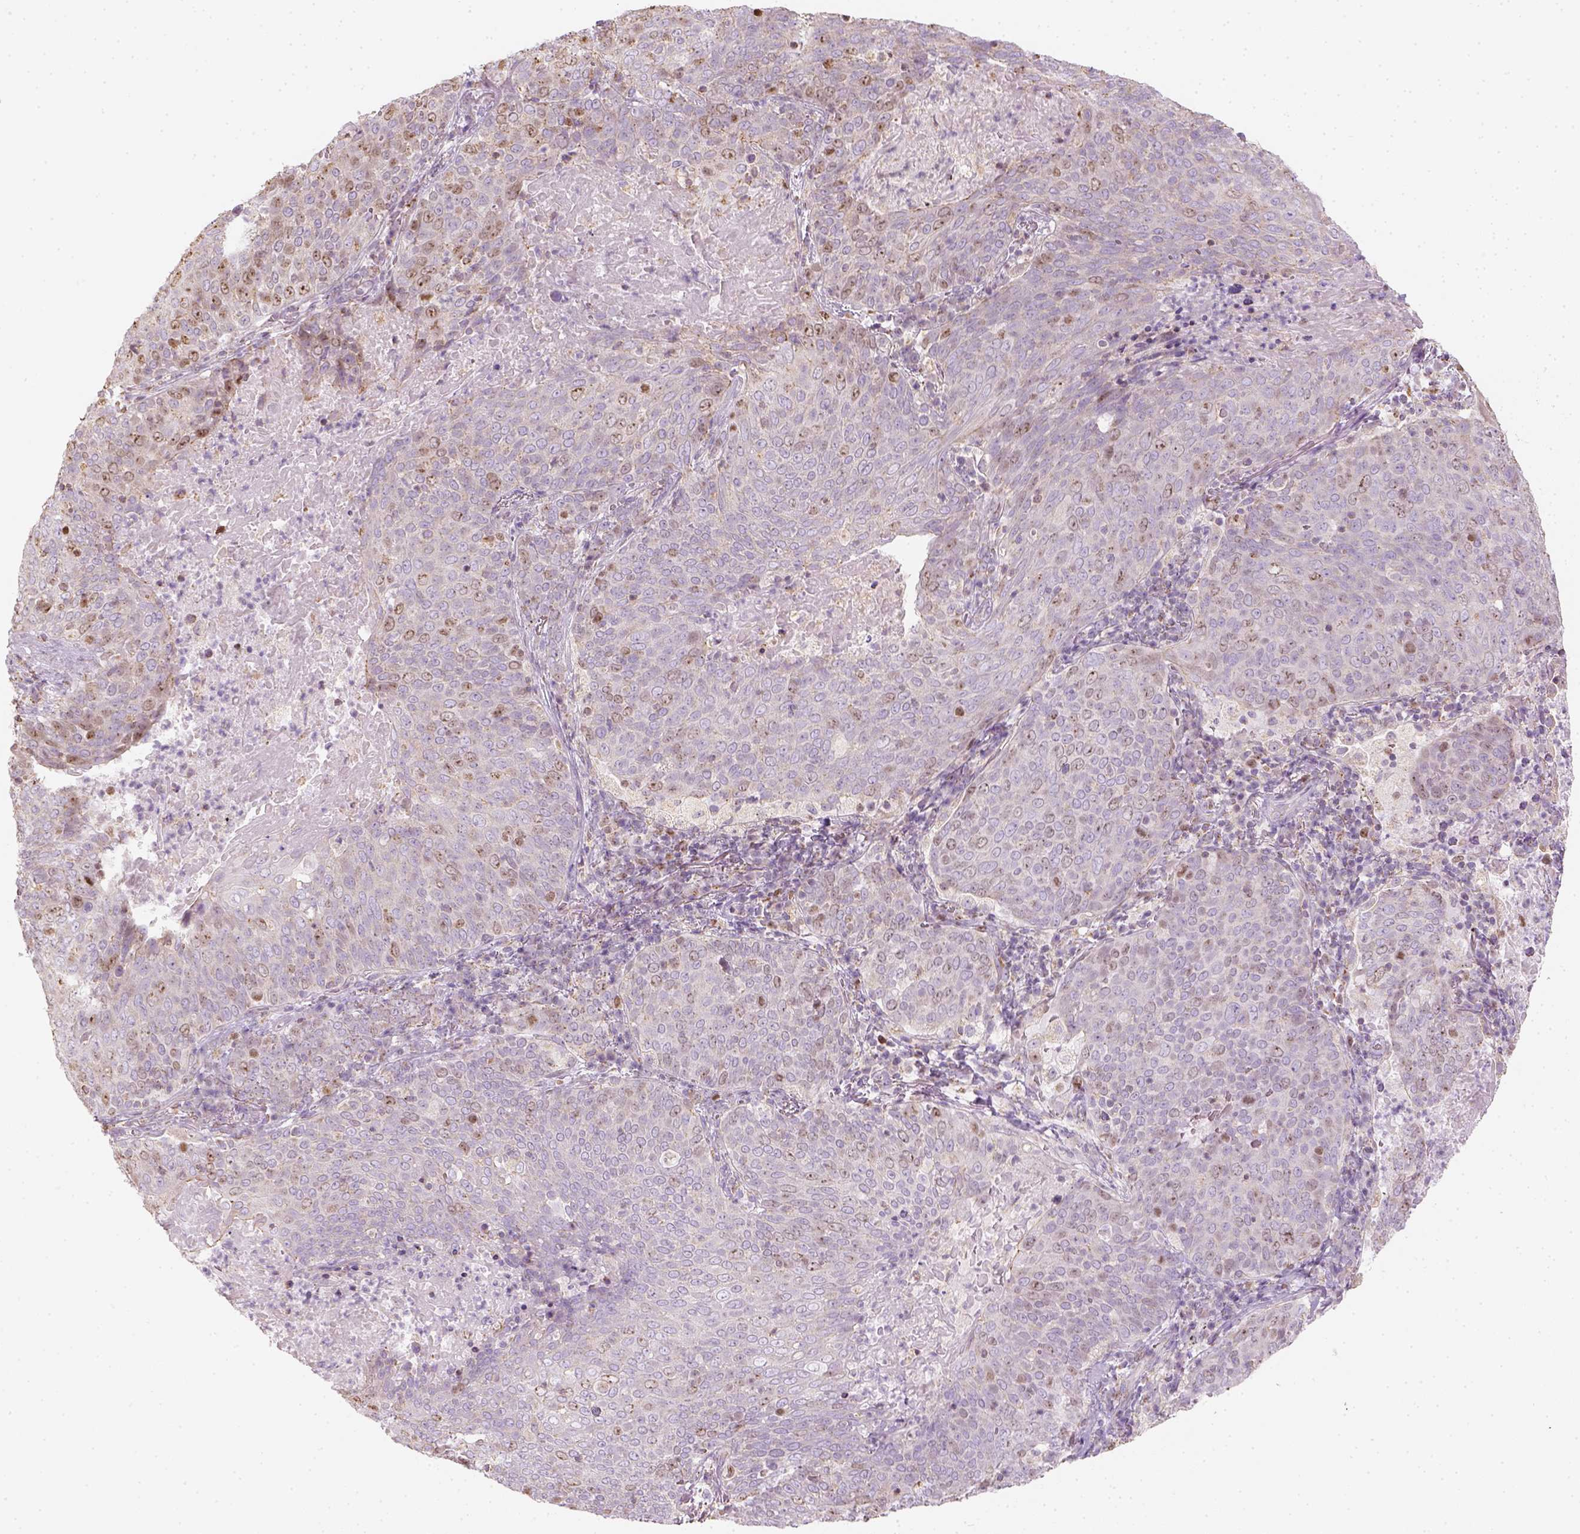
{"staining": {"intensity": "weak", "quantity": "<25%", "location": "nuclear"}, "tissue": "lung cancer", "cell_type": "Tumor cells", "image_type": "cancer", "snomed": [{"axis": "morphology", "description": "Squamous cell carcinoma, NOS"}, {"axis": "topography", "description": "Lung"}], "caption": "Immunohistochemistry (IHC) of human lung cancer demonstrates no staining in tumor cells.", "gene": "LCA5", "patient": {"sex": "male", "age": 82}}